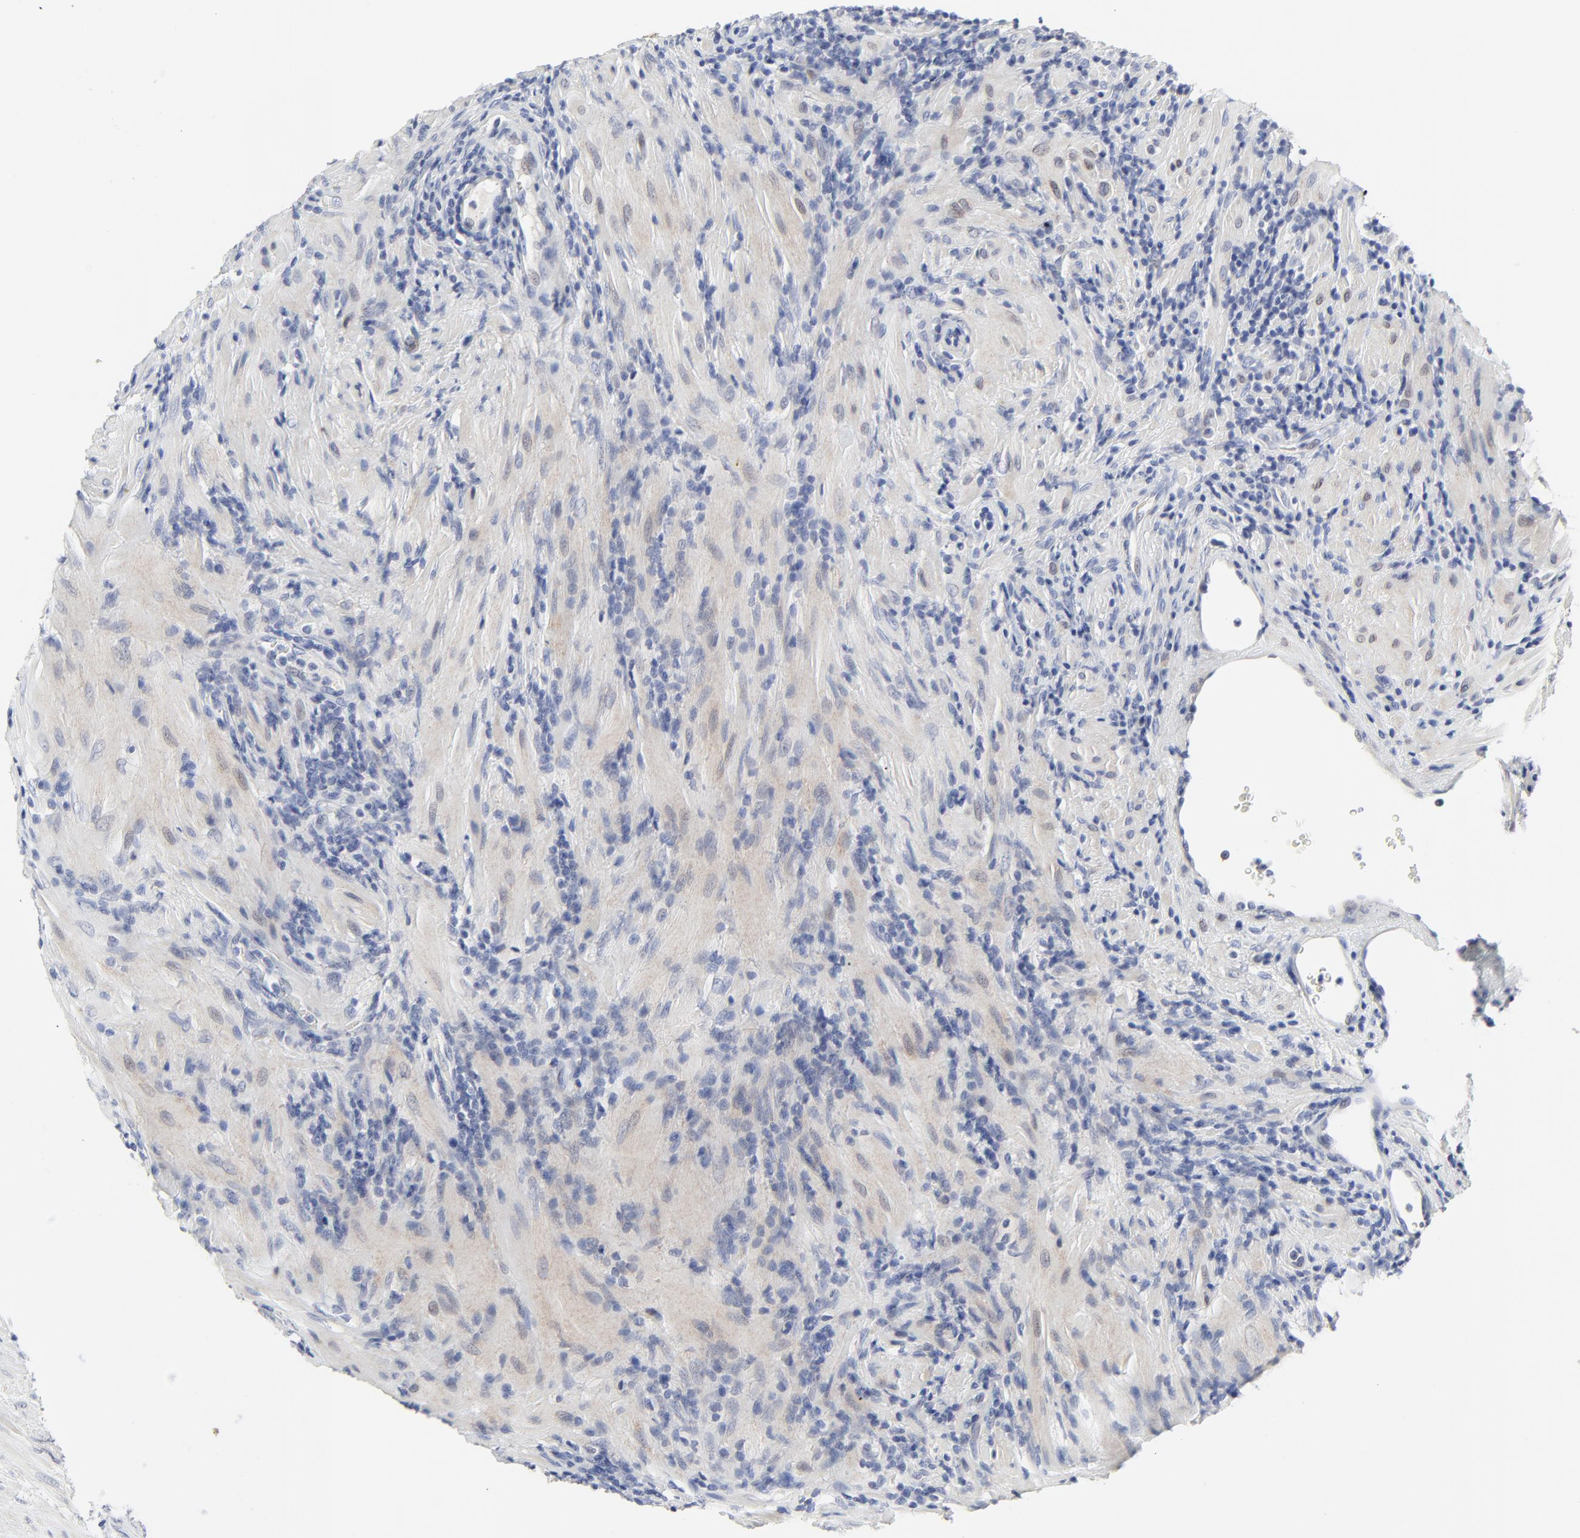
{"staining": {"intensity": "negative", "quantity": "none", "location": "none"}, "tissue": "prostate", "cell_type": "Glandular cells", "image_type": "normal", "snomed": [{"axis": "morphology", "description": "Normal tissue, NOS"}, {"axis": "topography", "description": "Prostate"}], "caption": "High magnification brightfield microscopy of benign prostate stained with DAB (brown) and counterstained with hematoxylin (blue): glandular cells show no significant expression. (Brightfield microscopy of DAB IHC at high magnification).", "gene": "NLGN3", "patient": {"sex": "male", "age": 76}}